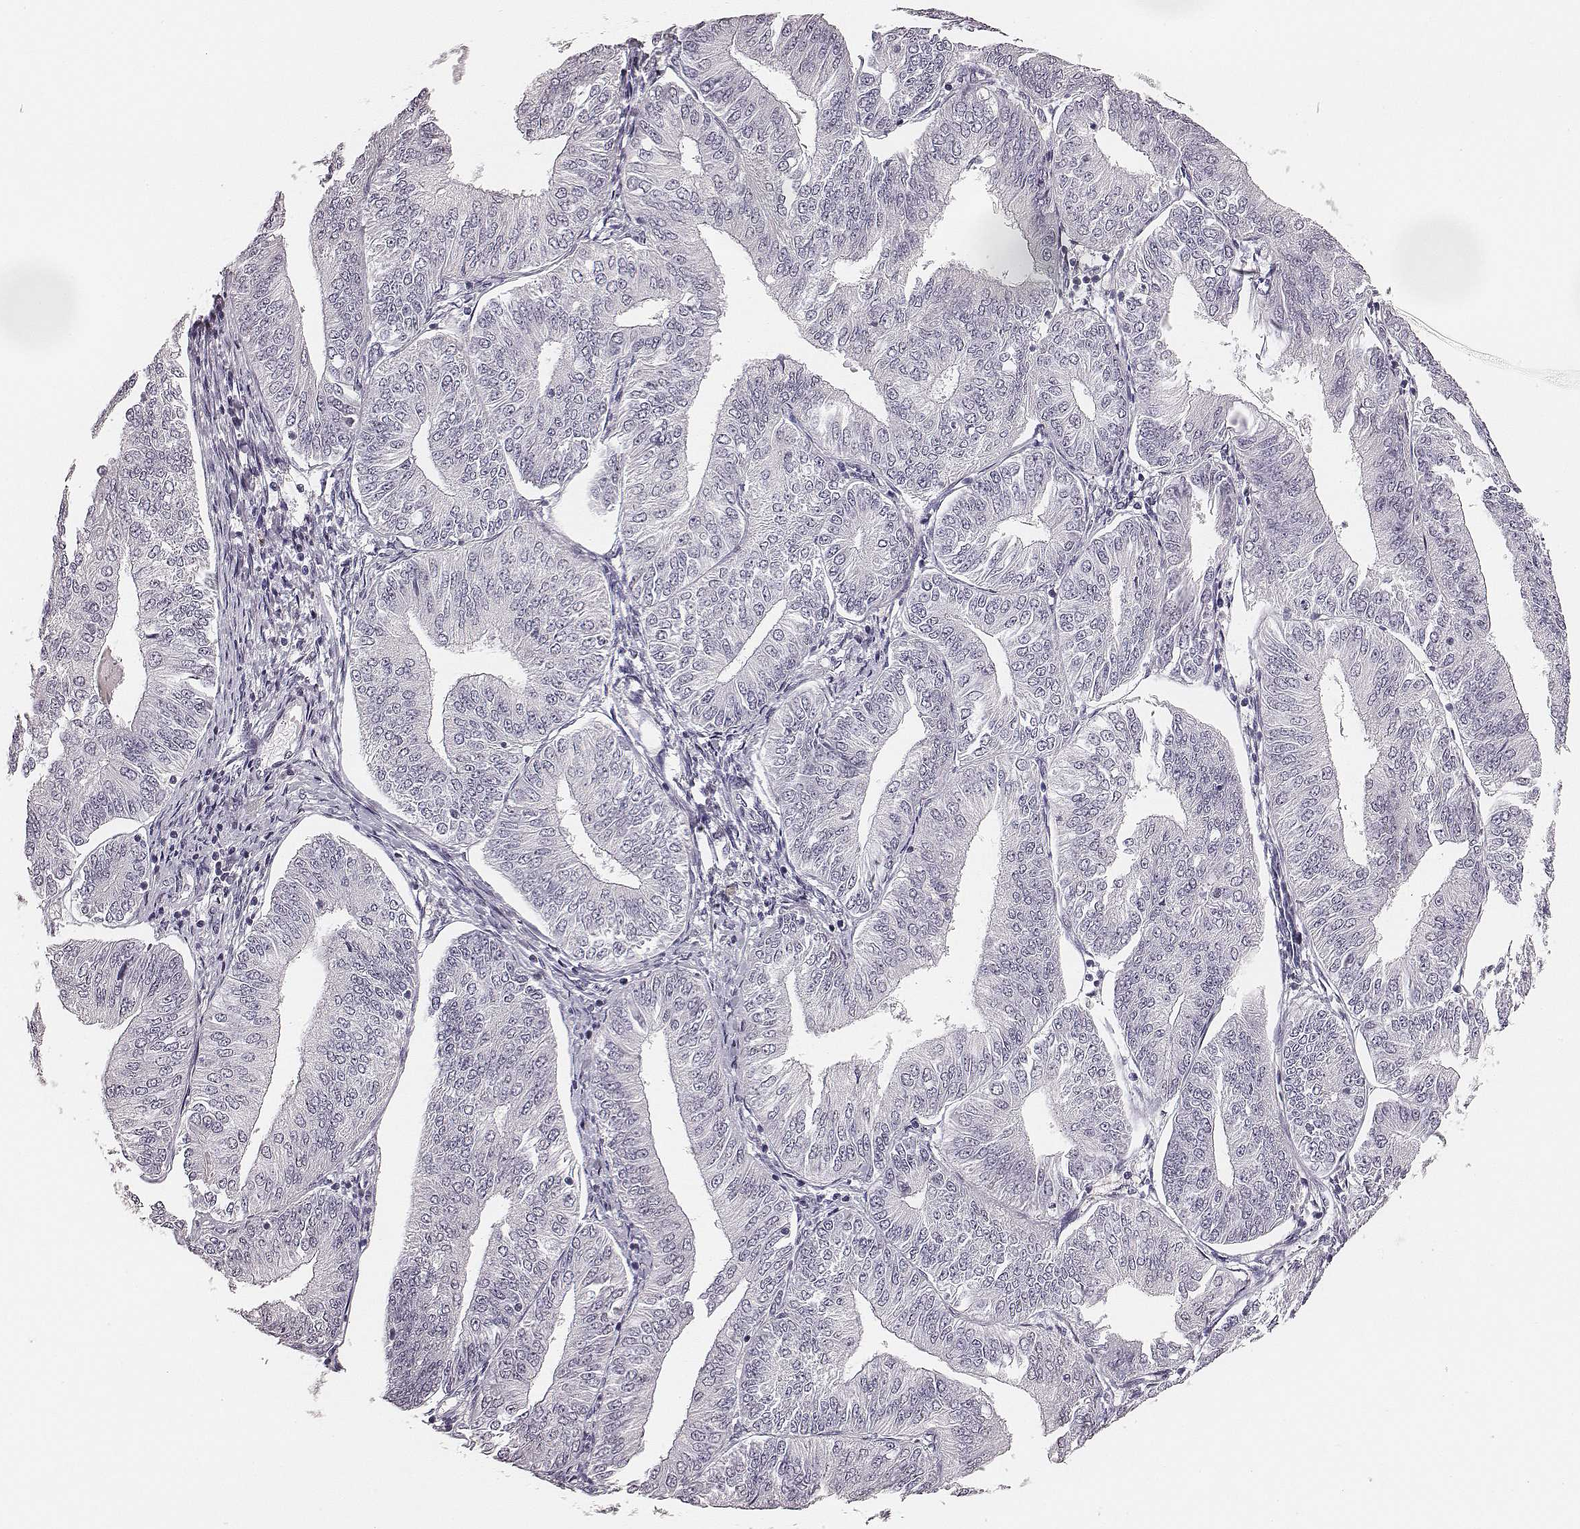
{"staining": {"intensity": "negative", "quantity": "none", "location": "none"}, "tissue": "endometrial cancer", "cell_type": "Tumor cells", "image_type": "cancer", "snomed": [{"axis": "morphology", "description": "Adenocarcinoma, NOS"}, {"axis": "topography", "description": "Endometrium"}], "caption": "Protein analysis of endometrial cancer (adenocarcinoma) exhibits no significant staining in tumor cells.", "gene": "CSHL1", "patient": {"sex": "female", "age": 58}}